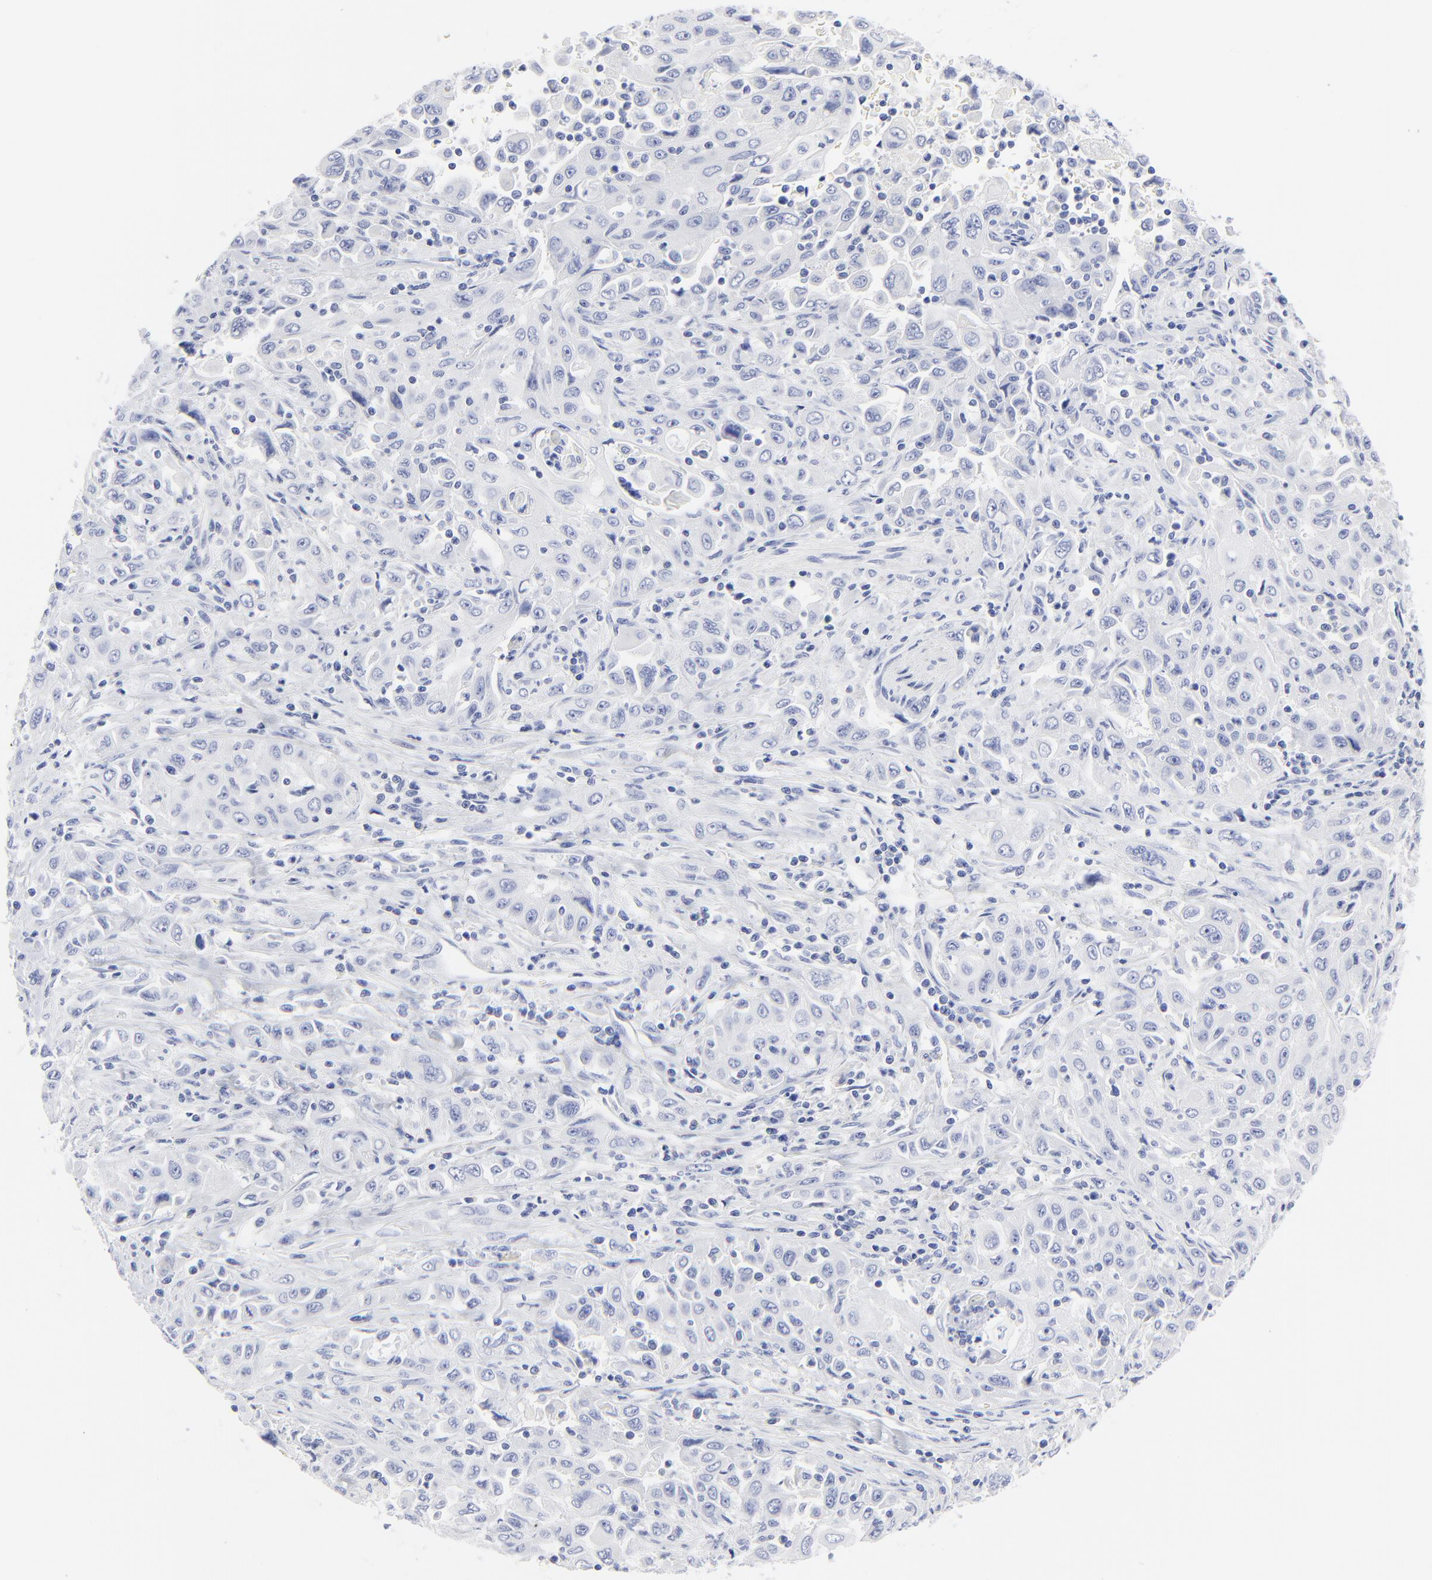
{"staining": {"intensity": "negative", "quantity": "none", "location": "none"}, "tissue": "pancreatic cancer", "cell_type": "Tumor cells", "image_type": "cancer", "snomed": [{"axis": "morphology", "description": "Adenocarcinoma, NOS"}, {"axis": "topography", "description": "Pancreas"}], "caption": "Tumor cells are negative for brown protein staining in pancreatic cancer (adenocarcinoma).", "gene": "PSD3", "patient": {"sex": "male", "age": 70}}